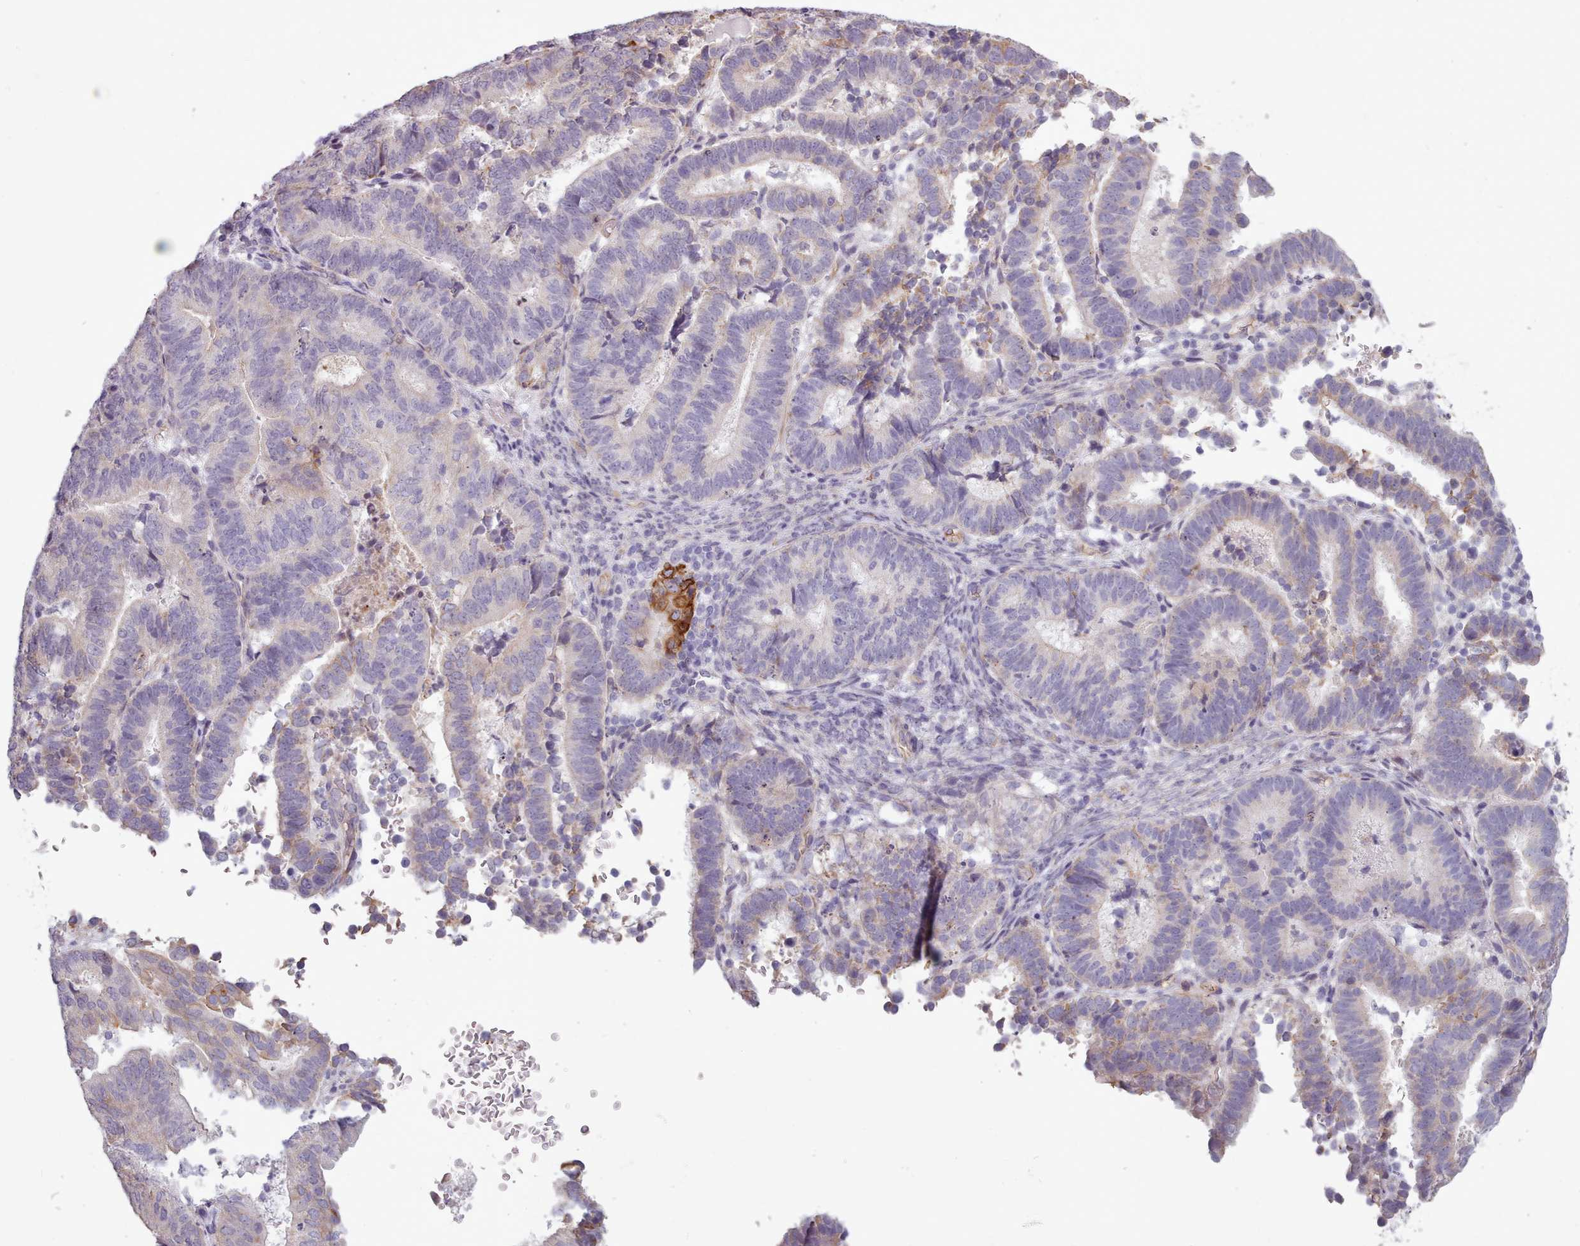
{"staining": {"intensity": "strong", "quantity": "<25%", "location": "cytoplasmic/membranous"}, "tissue": "endometrial cancer", "cell_type": "Tumor cells", "image_type": "cancer", "snomed": [{"axis": "morphology", "description": "Adenocarcinoma, NOS"}, {"axis": "topography", "description": "Endometrium"}], "caption": "A medium amount of strong cytoplasmic/membranous positivity is present in about <25% of tumor cells in endometrial cancer tissue. The staining was performed using DAB (3,3'-diaminobenzidine), with brown indicating positive protein expression. Nuclei are stained blue with hematoxylin.", "gene": "PLD4", "patient": {"sex": "female", "age": 70}}